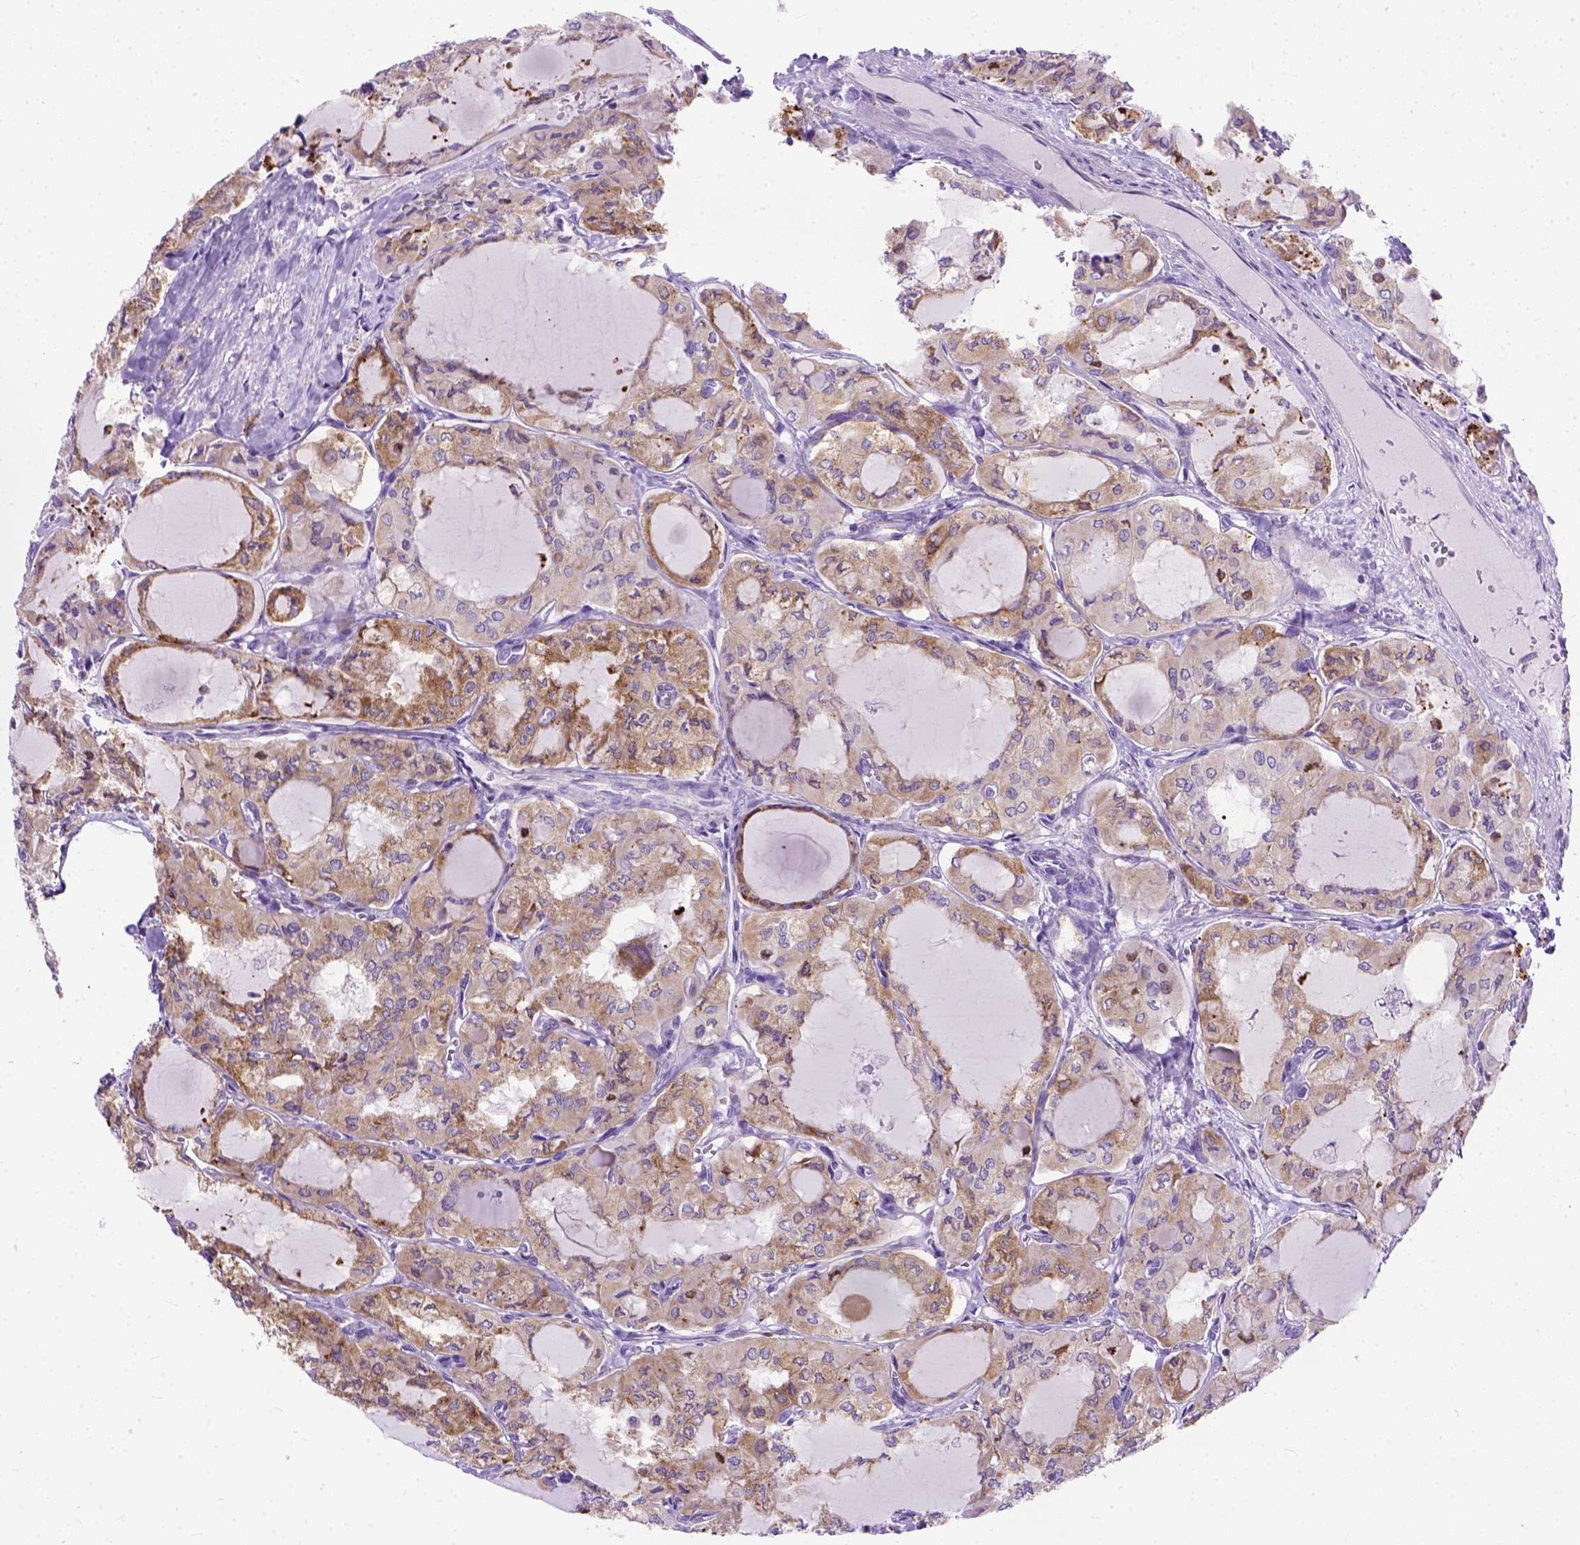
{"staining": {"intensity": "moderate", "quantity": ">75%", "location": "cytoplasmic/membranous"}, "tissue": "thyroid cancer", "cell_type": "Tumor cells", "image_type": "cancer", "snomed": [{"axis": "morphology", "description": "Papillary adenocarcinoma, NOS"}, {"axis": "topography", "description": "Thyroid gland"}], "caption": "Immunohistochemical staining of human thyroid cancer exhibits medium levels of moderate cytoplasmic/membranous protein positivity in about >75% of tumor cells. (DAB (3,3'-diaminobenzidine) IHC with brightfield microscopy, high magnification).", "gene": "PLK4", "patient": {"sex": "male", "age": 20}}